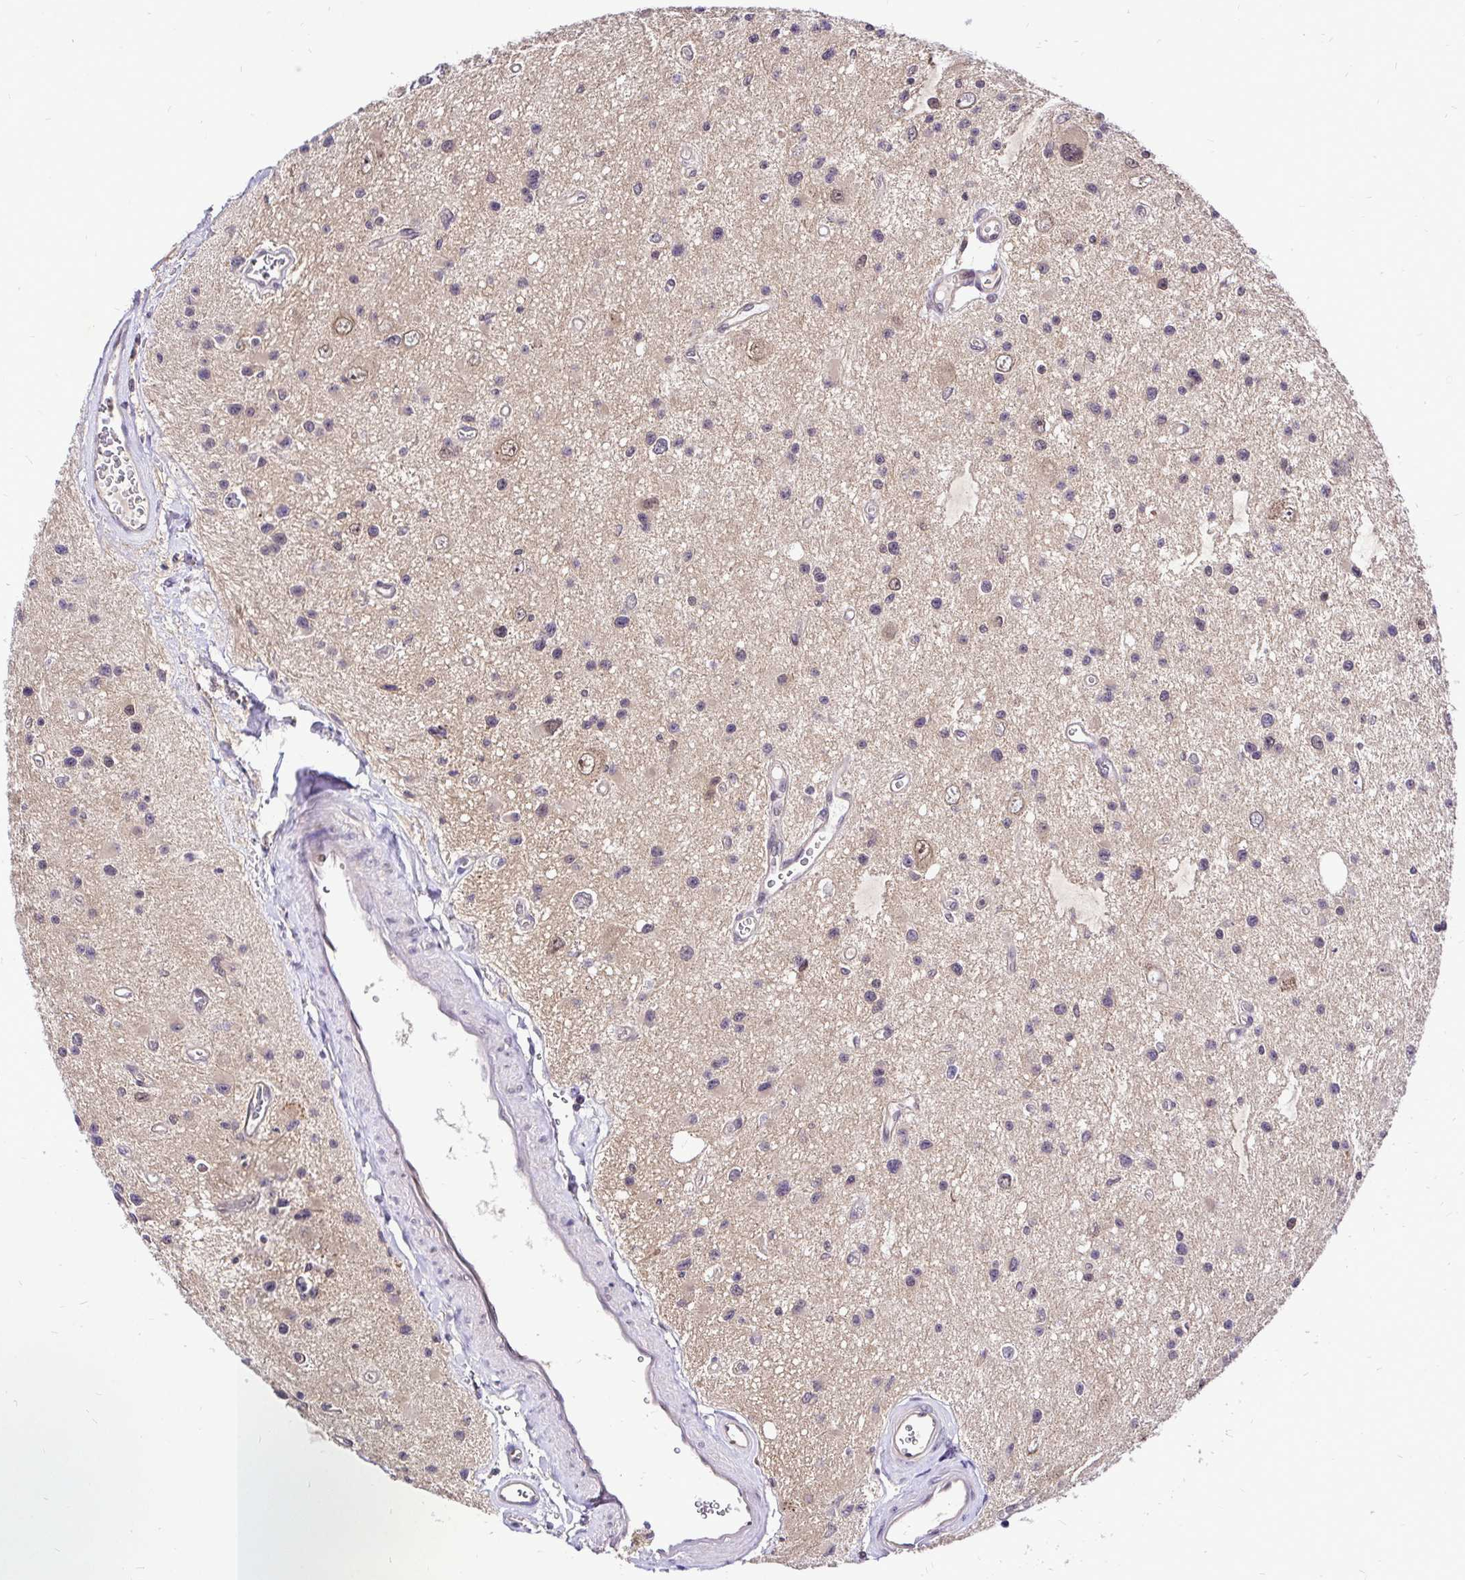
{"staining": {"intensity": "weak", "quantity": "<25%", "location": "cytoplasmic/membranous,nuclear"}, "tissue": "glioma", "cell_type": "Tumor cells", "image_type": "cancer", "snomed": [{"axis": "morphology", "description": "Glioma, malignant, Low grade"}, {"axis": "topography", "description": "Brain"}], "caption": "Tumor cells show no significant positivity in glioma.", "gene": "UBE2M", "patient": {"sex": "male", "age": 43}}